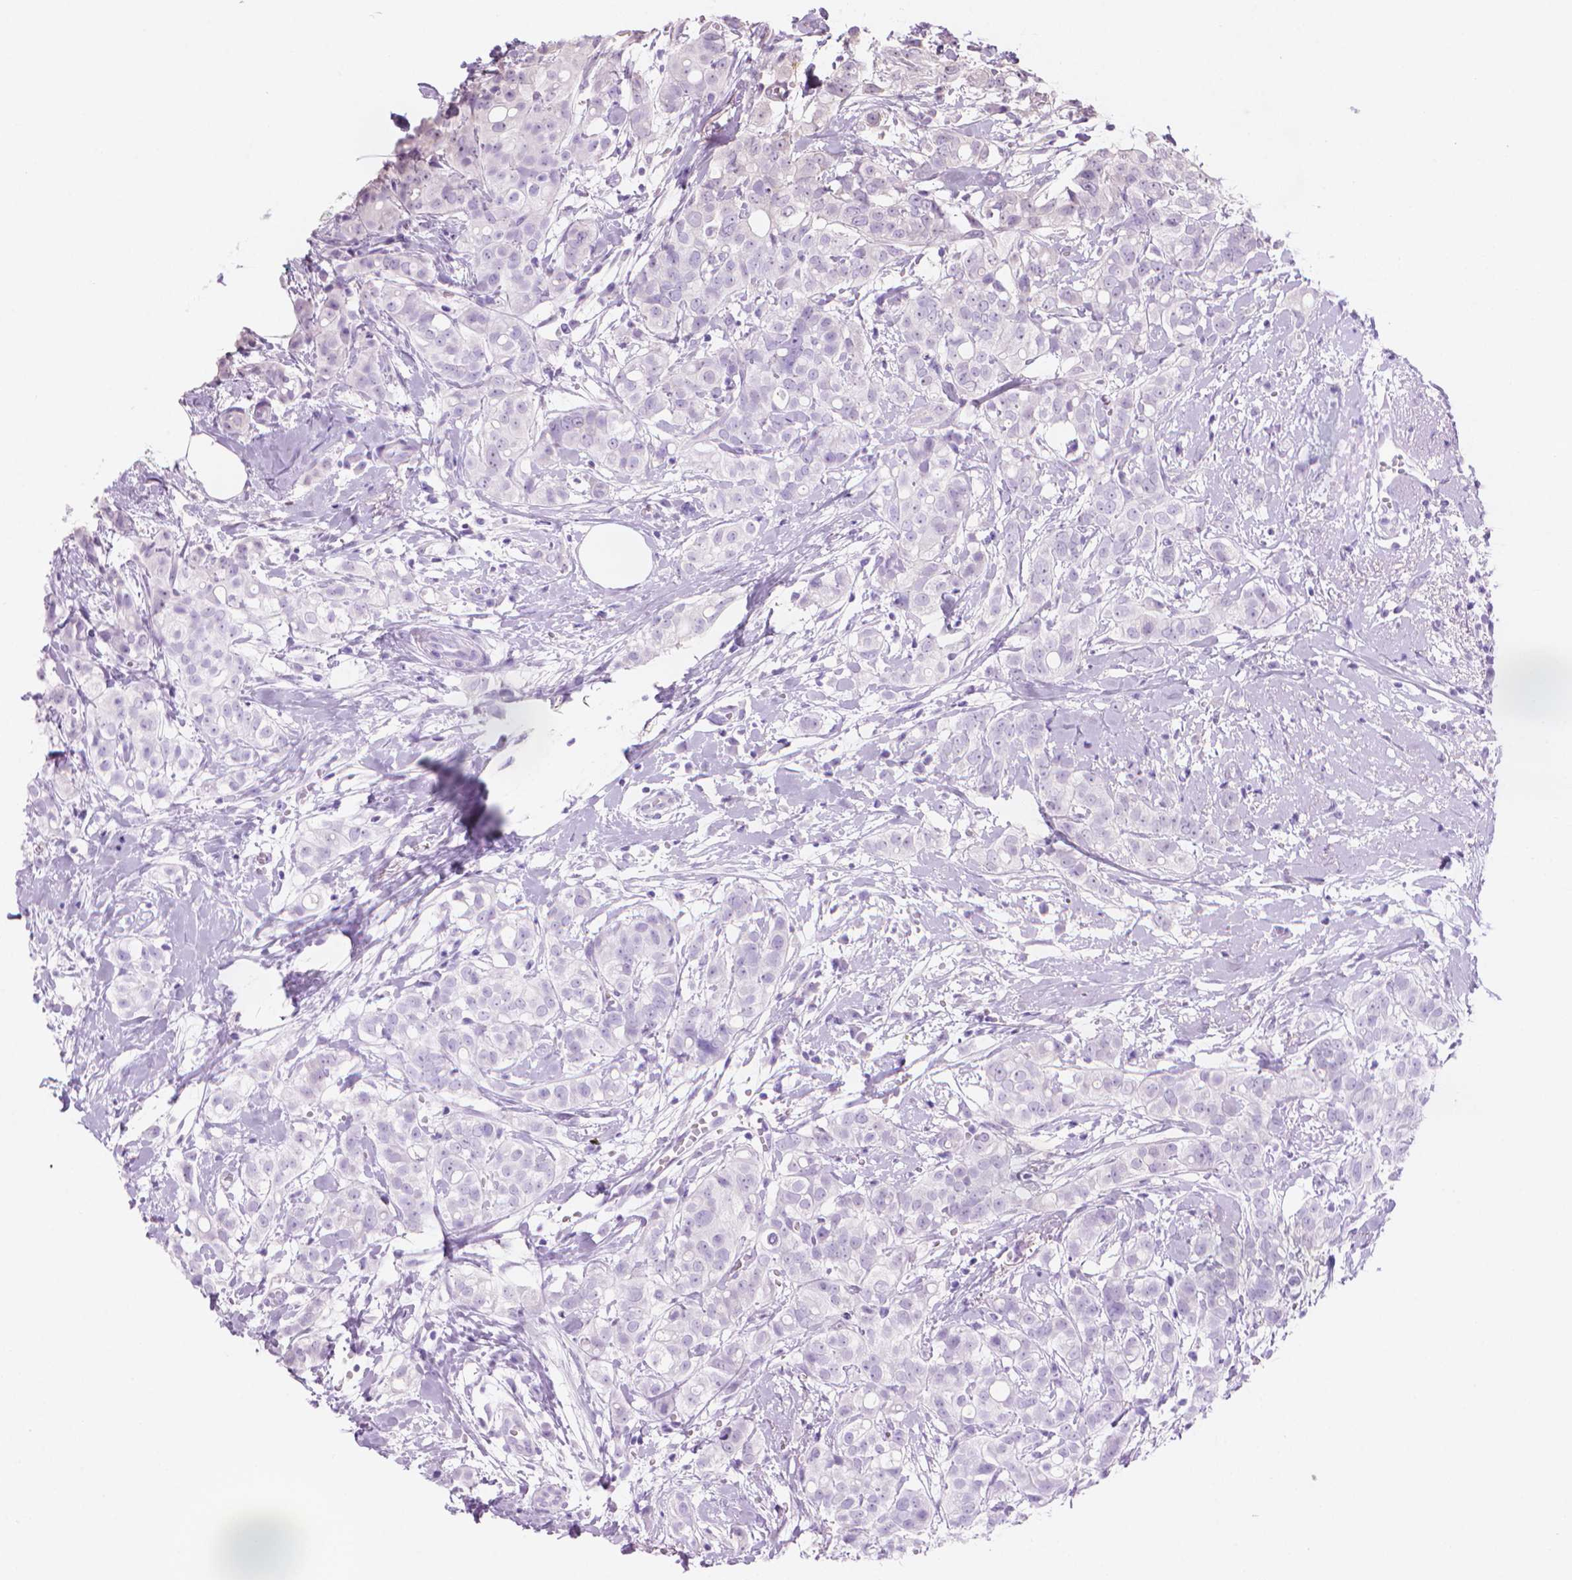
{"staining": {"intensity": "negative", "quantity": "none", "location": "none"}, "tissue": "breast cancer", "cell_type": "Tumor cells", "image_type": "cancer", "snomed": [{"axis": "morphology", "description": "Duct carcinoma"}, {"axis": "topography", "description": "Breast"}], "caption": "Tumor cells are negative for brown protein staining in breast invasive ductal carcinoma.", "gene": "ENSG00000187186", "patient": {"sex": "female", "age": 40}}